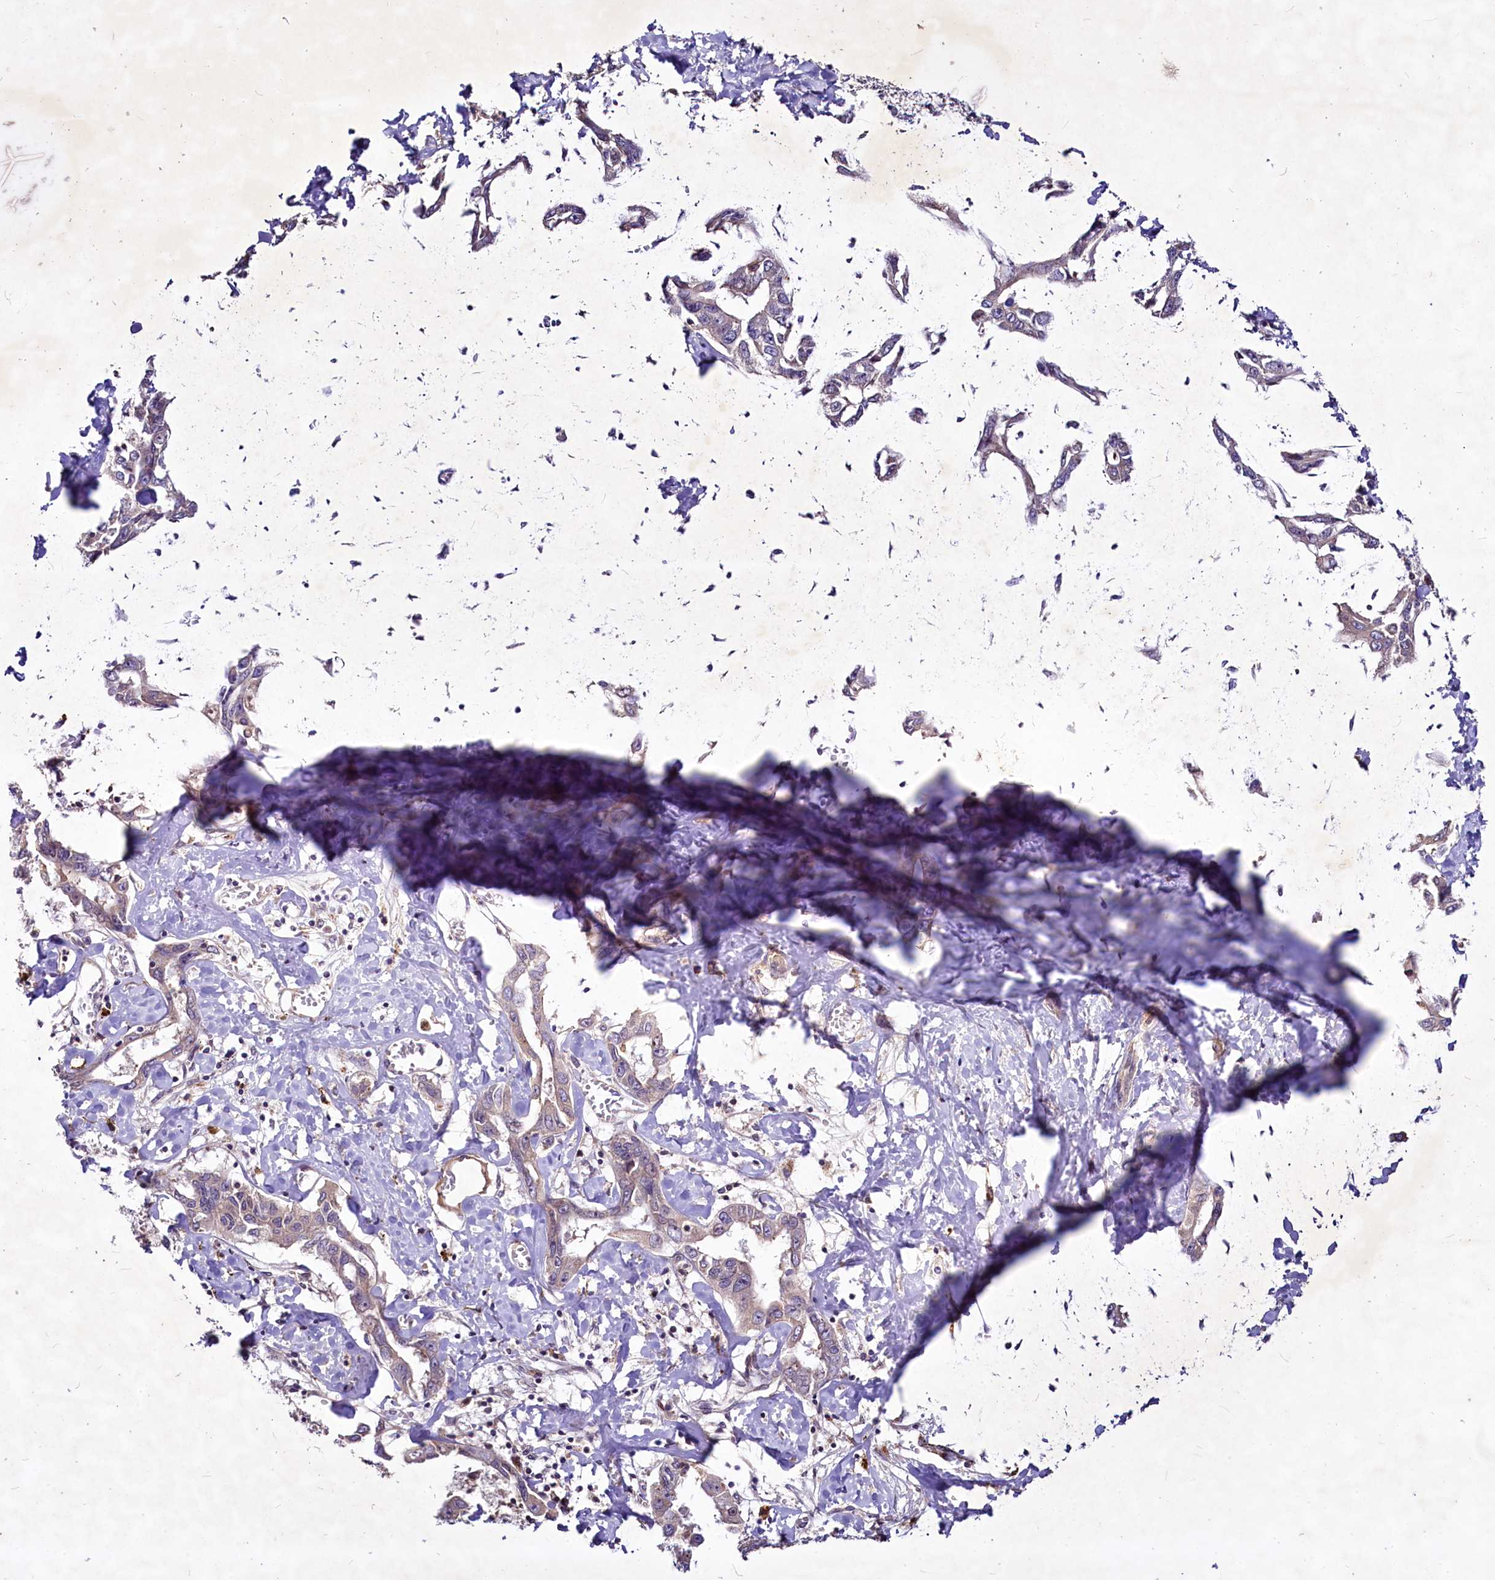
{"staining": {"intensity": "negative", "quantity": "none", "location": "none"}, "tissue": "liver cancer", "cell_type": "Tumor cells", "image_type": "cancer", "snomed": [{"axis": "morphology", "description": "Cholangiocarcinoma"}, {"axis": "topography", "description": "Liver"}], "caption": "Immunohistochemistry of human liver cancer displays no positivity in tumor cells. The staining is performed using DAB (3,3'-diaminobenzidine) brown chromogen with nuclei counter-stained in using hematoxylin.", "gene": "C11orf86", "patient": {"sex": "male", "age": 59}}